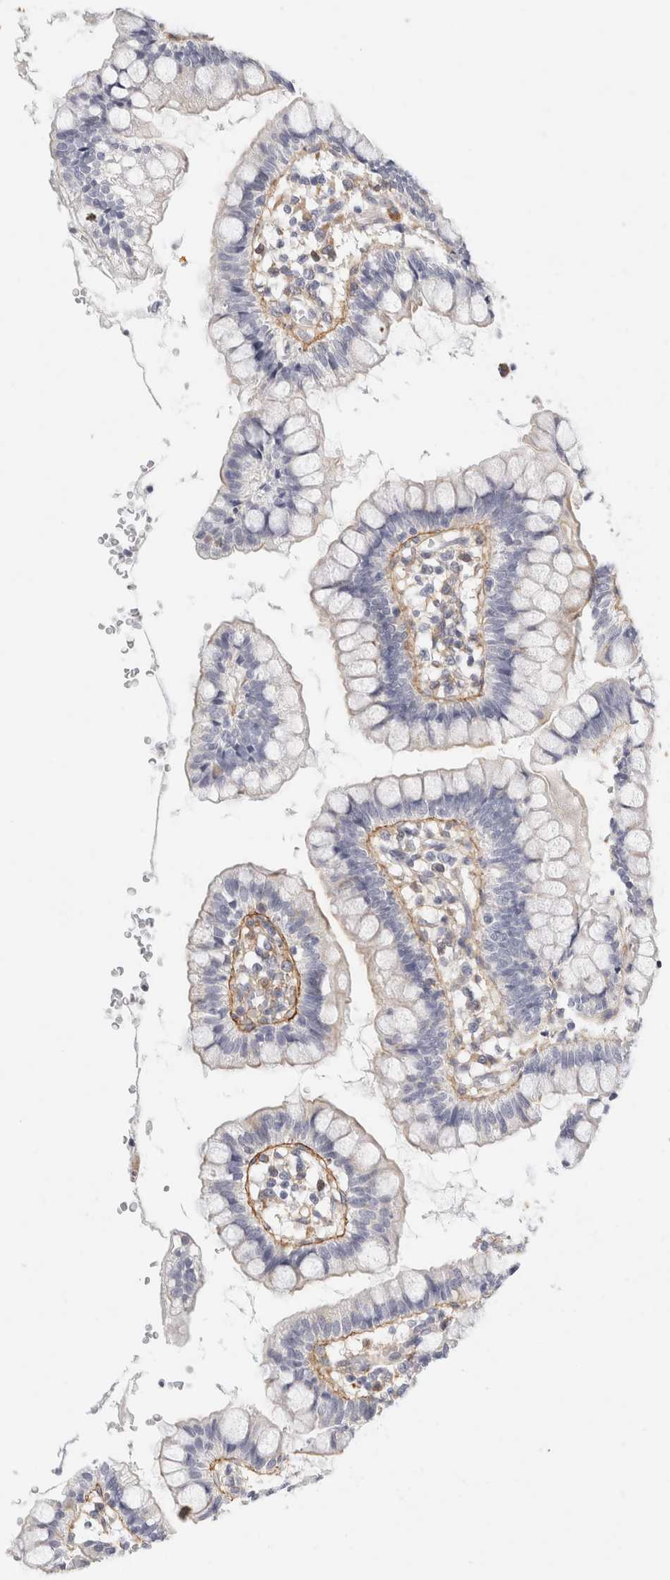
{"staining": {"intensity": "weak", "quantity": "25%-75%", "location": "cytoplasmic/membranous"}, "tissue": "small intestine", "cell_type": "Glandular cells", "image_type": "normal", "snomed": [{"axis": "morphology", "description": "Normal tissue, NOS"}, {"axis": "morphology", "description": "Developmental malformation"}, {"axis": "topography", "description": "Small intestine"}], "caption": "Immunohistochemical staining of unremarkable human small intestine exhibits low levels of weak cytoplasmic/membranous positivity in about 25%-75% of glandular cells.", "gene": "FGL2", "patient": {"sex": "male"}}